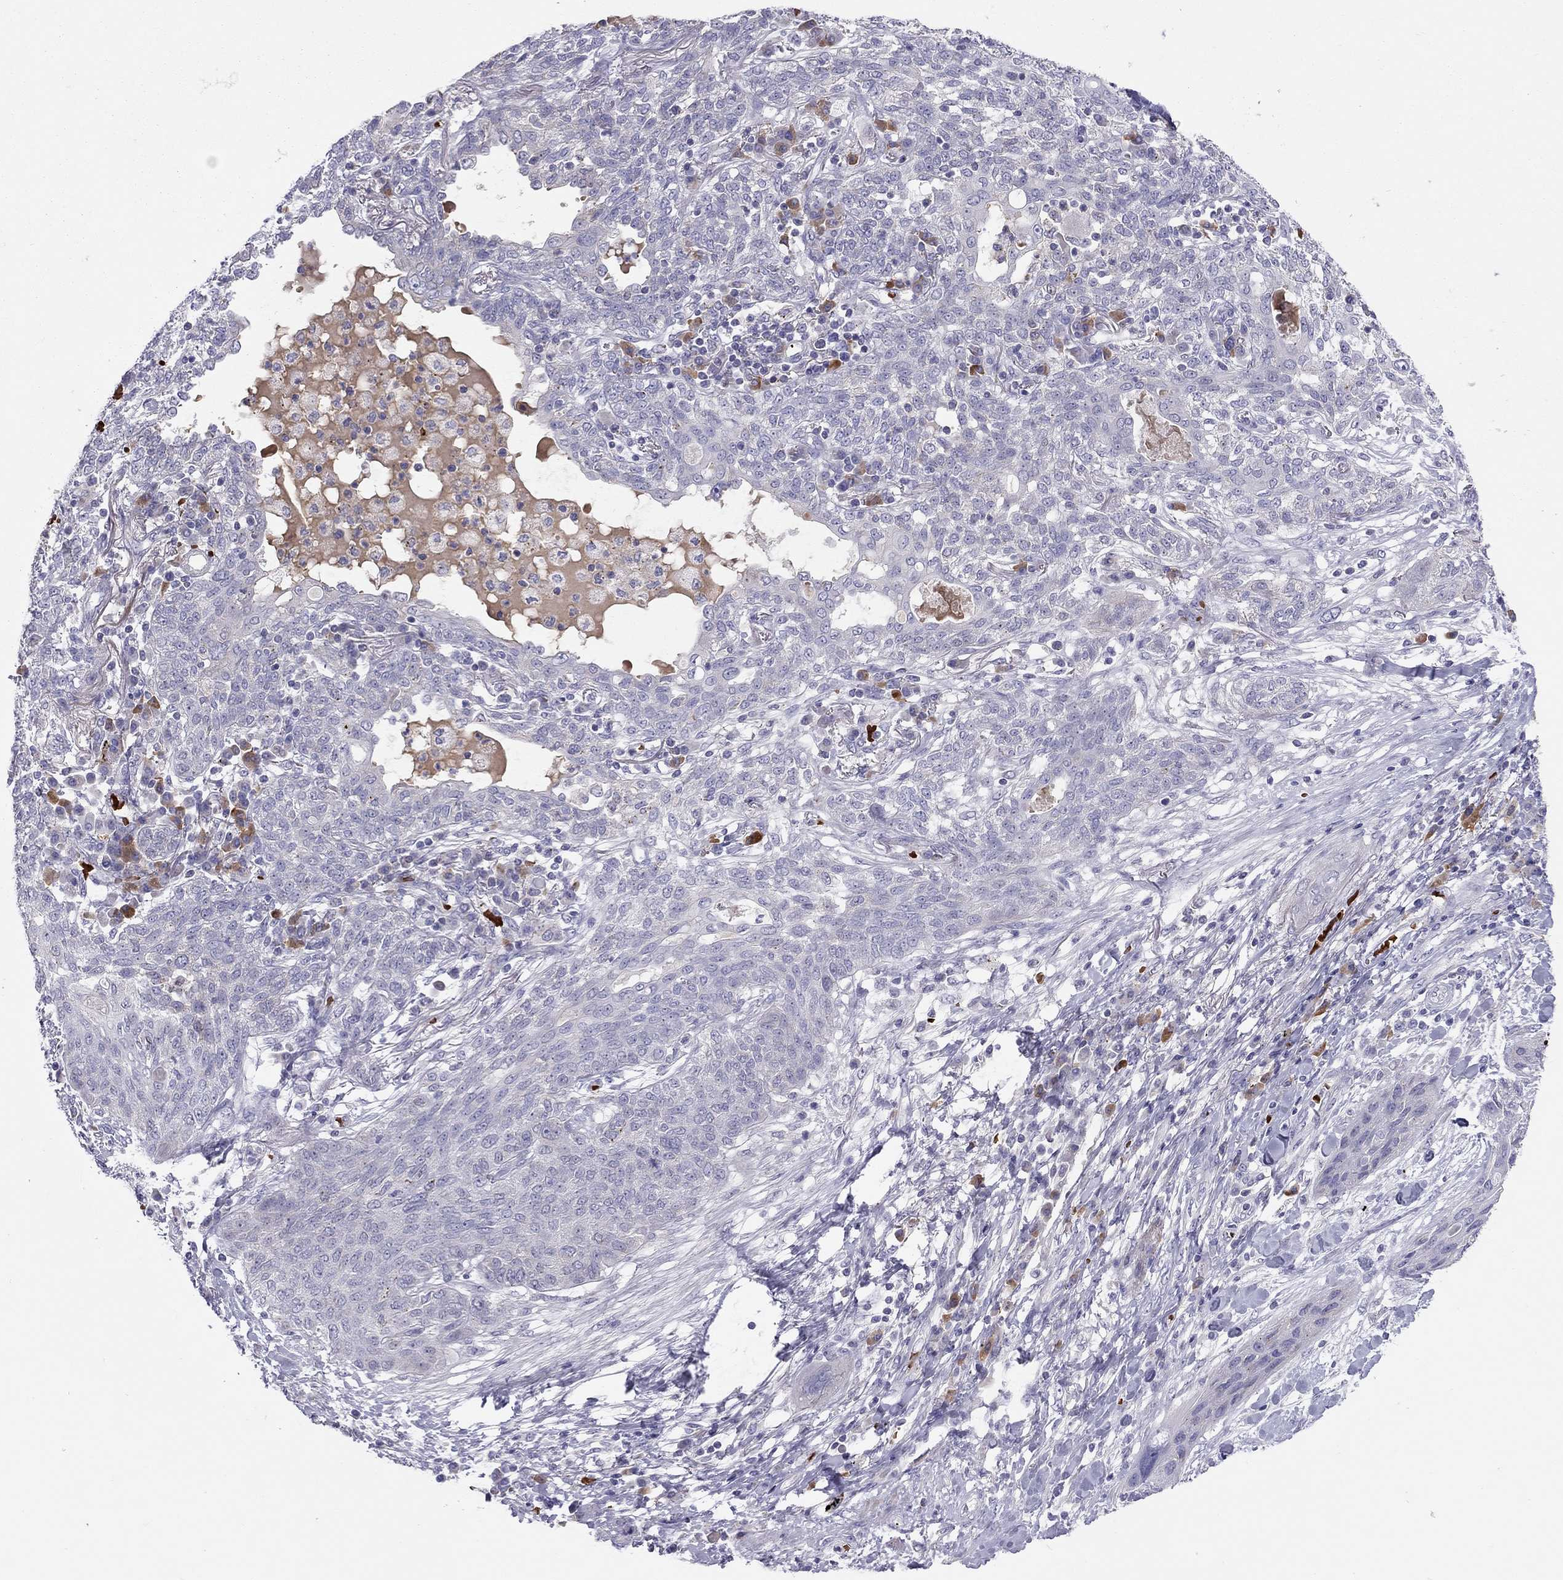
{"staining": {"intensity": "negative", "quantity": "none", "location": "none"}, "tissue": "lung cancer", "cell_type": "Tumor cells", "image_type": "cancer", "snomed": [{"axis": "morphology", "description": "Squamous cell carcinoma, NOS"}, {"axis": "topography", "description": "Lung"}], "caption": "Human lung cancer (squamous cell carcinoma) stained for a protein using IHC shows no positivity in tumor cells.", "gene": "FRMD1", "patient": {"sex": "female", "age": 70}}